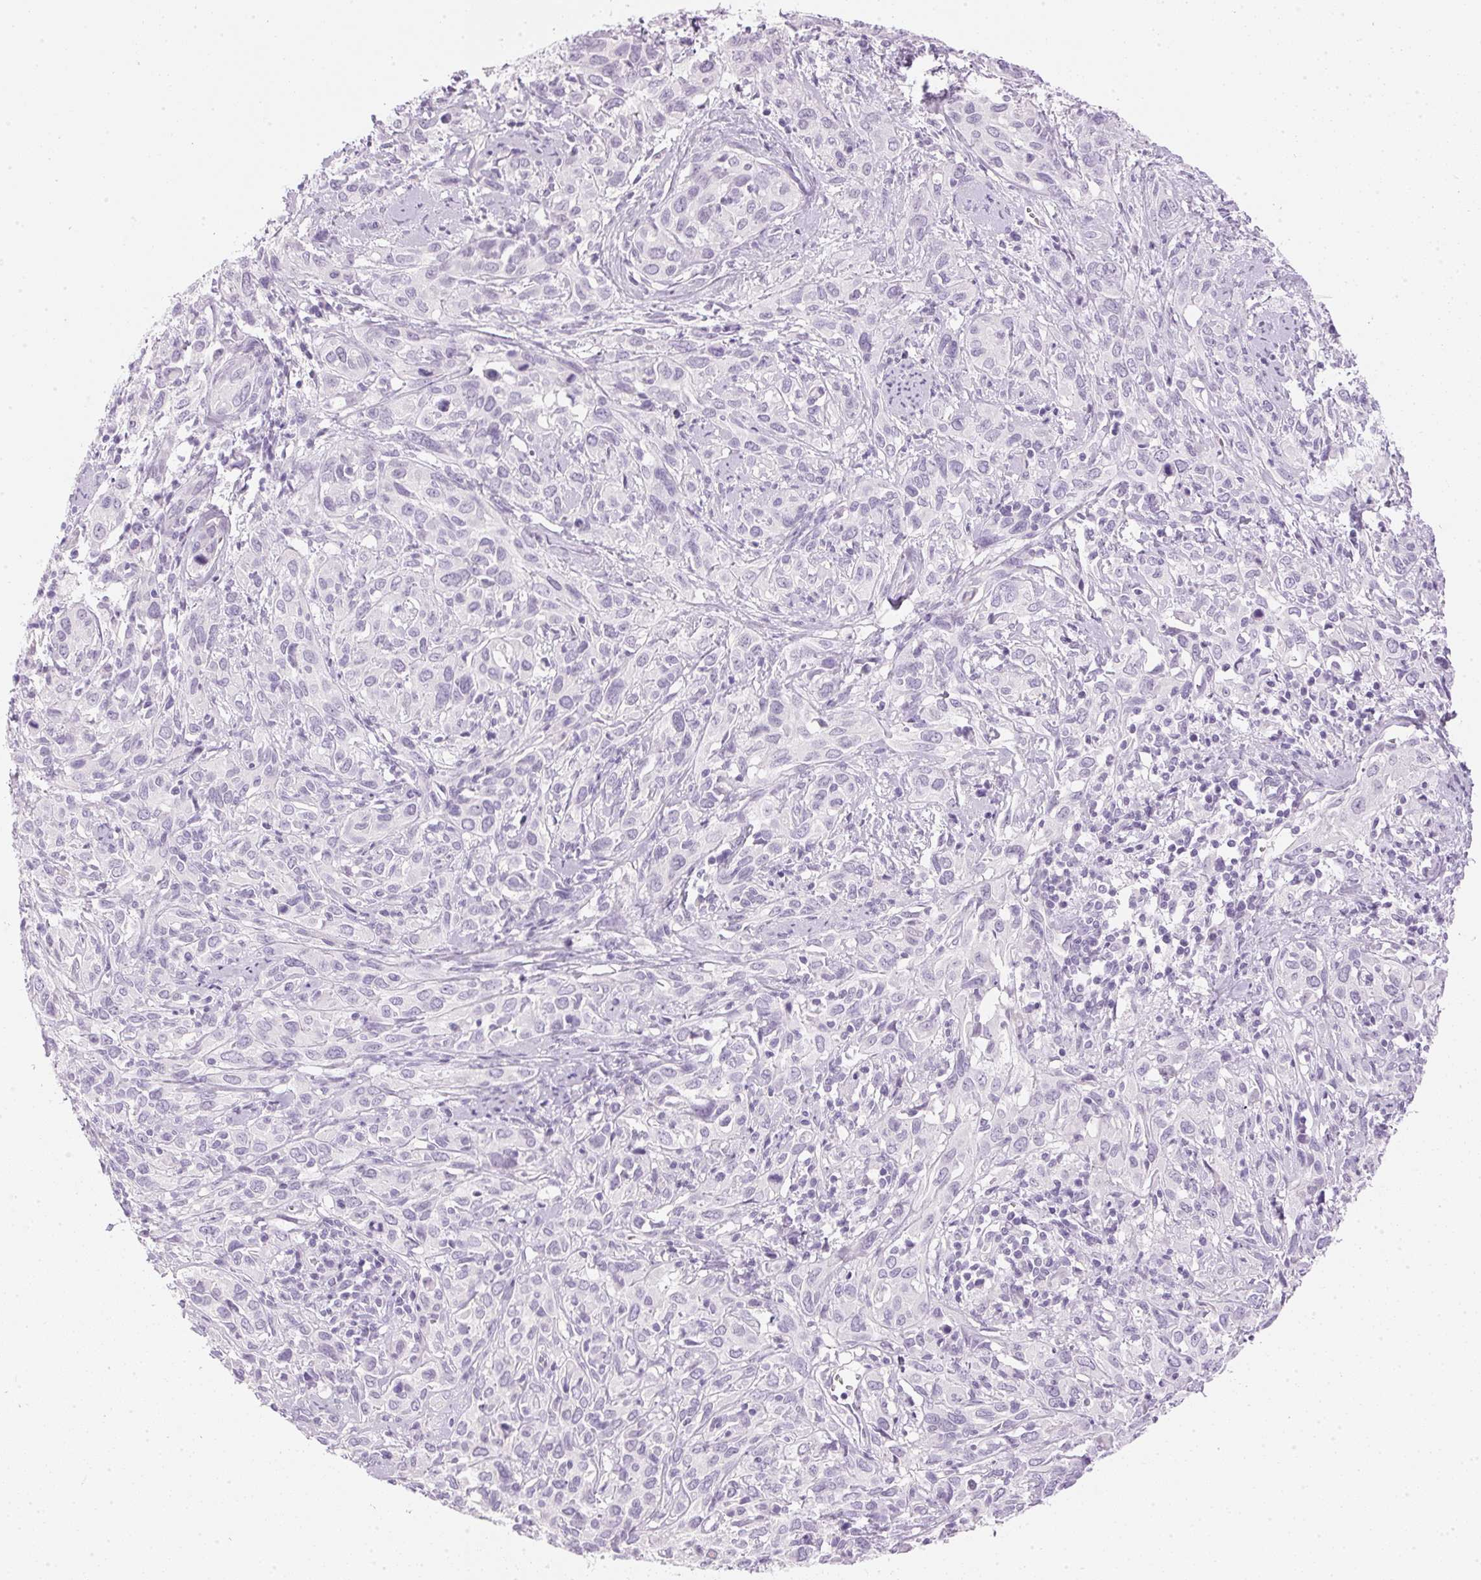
{"staining": {"intensity": "negative", "quantity": "none", "location": "none"}, "tissue": "cervical cancer", "cell_type": "Tumor cells", "image_type": "cancer", "snomed": [{"axis": "morphology", "description": "Normal tissue, NOS"}, {"axis": "morphology", "description": "Squamous cell carcinoma, NOS"}, {"axis": "topography", "description": "Cervix"}], "caption": "Tumor cells show no significant protein staining in cervical cancer.", "gene": "IGFBP1", "patient": {"sex": "female", "age": 51}}